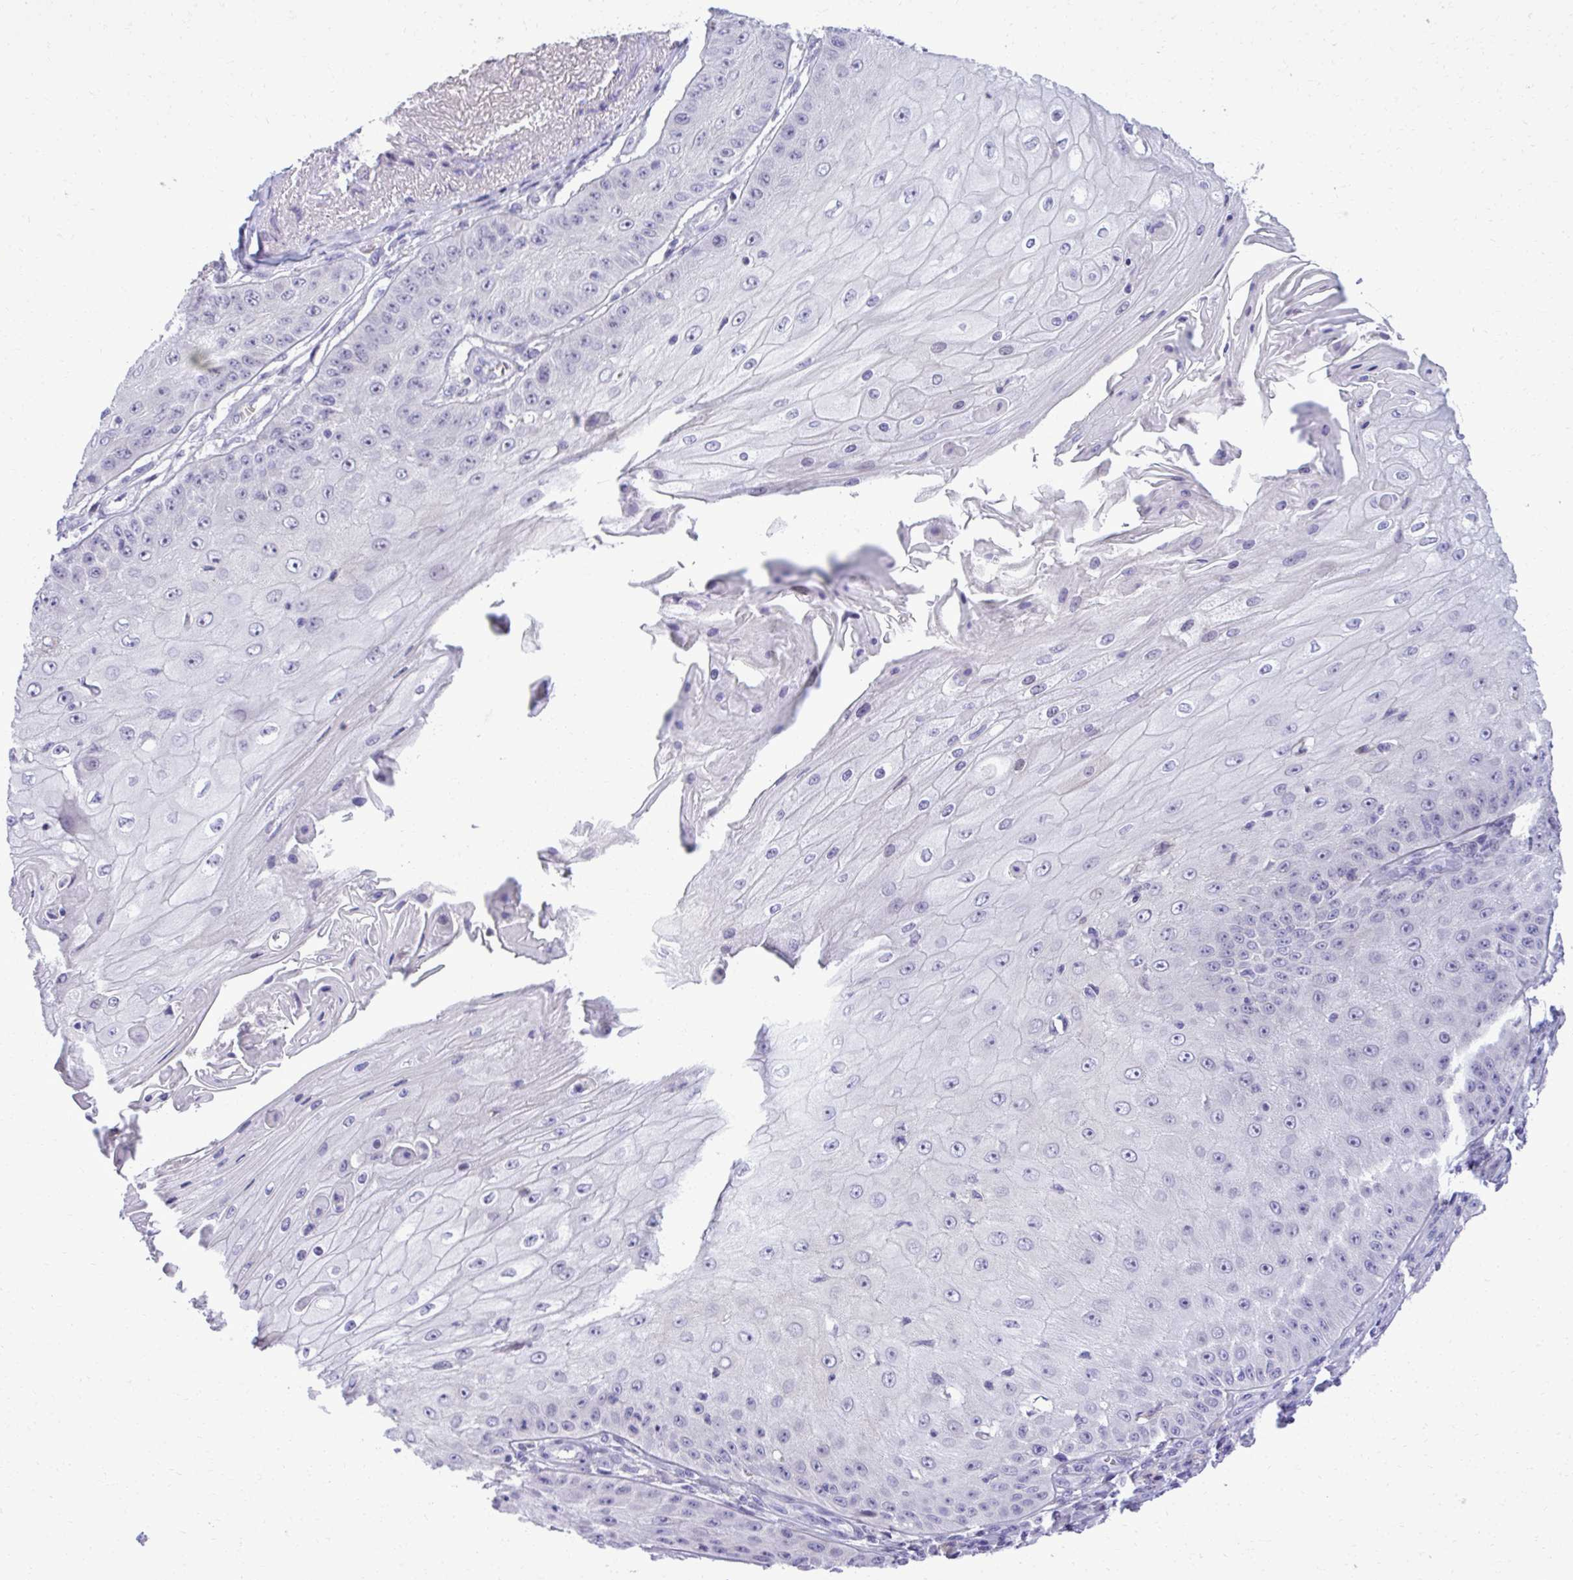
{"staining": {"intensity": "negative", "quantity": "none", "location": "none"}, "tissue": "skin cancer", "cell_type": "Tumor cells", "image_type": "cancer", "snomed": [{"axis": "morphology", "description": "Squamous cell carcinoma, NOS"}, {"axis": "topography", "description": "Skin"}], "caption": "High magnification brightfield microscopy of squamous cell carcinoma (skin) stained with DAB (brown) and counterstained with hematoxylin (blue): tumor cells show no significant staining.", "gene": "PITPNM3", "patient": {"sex": "male", "age": 70}}